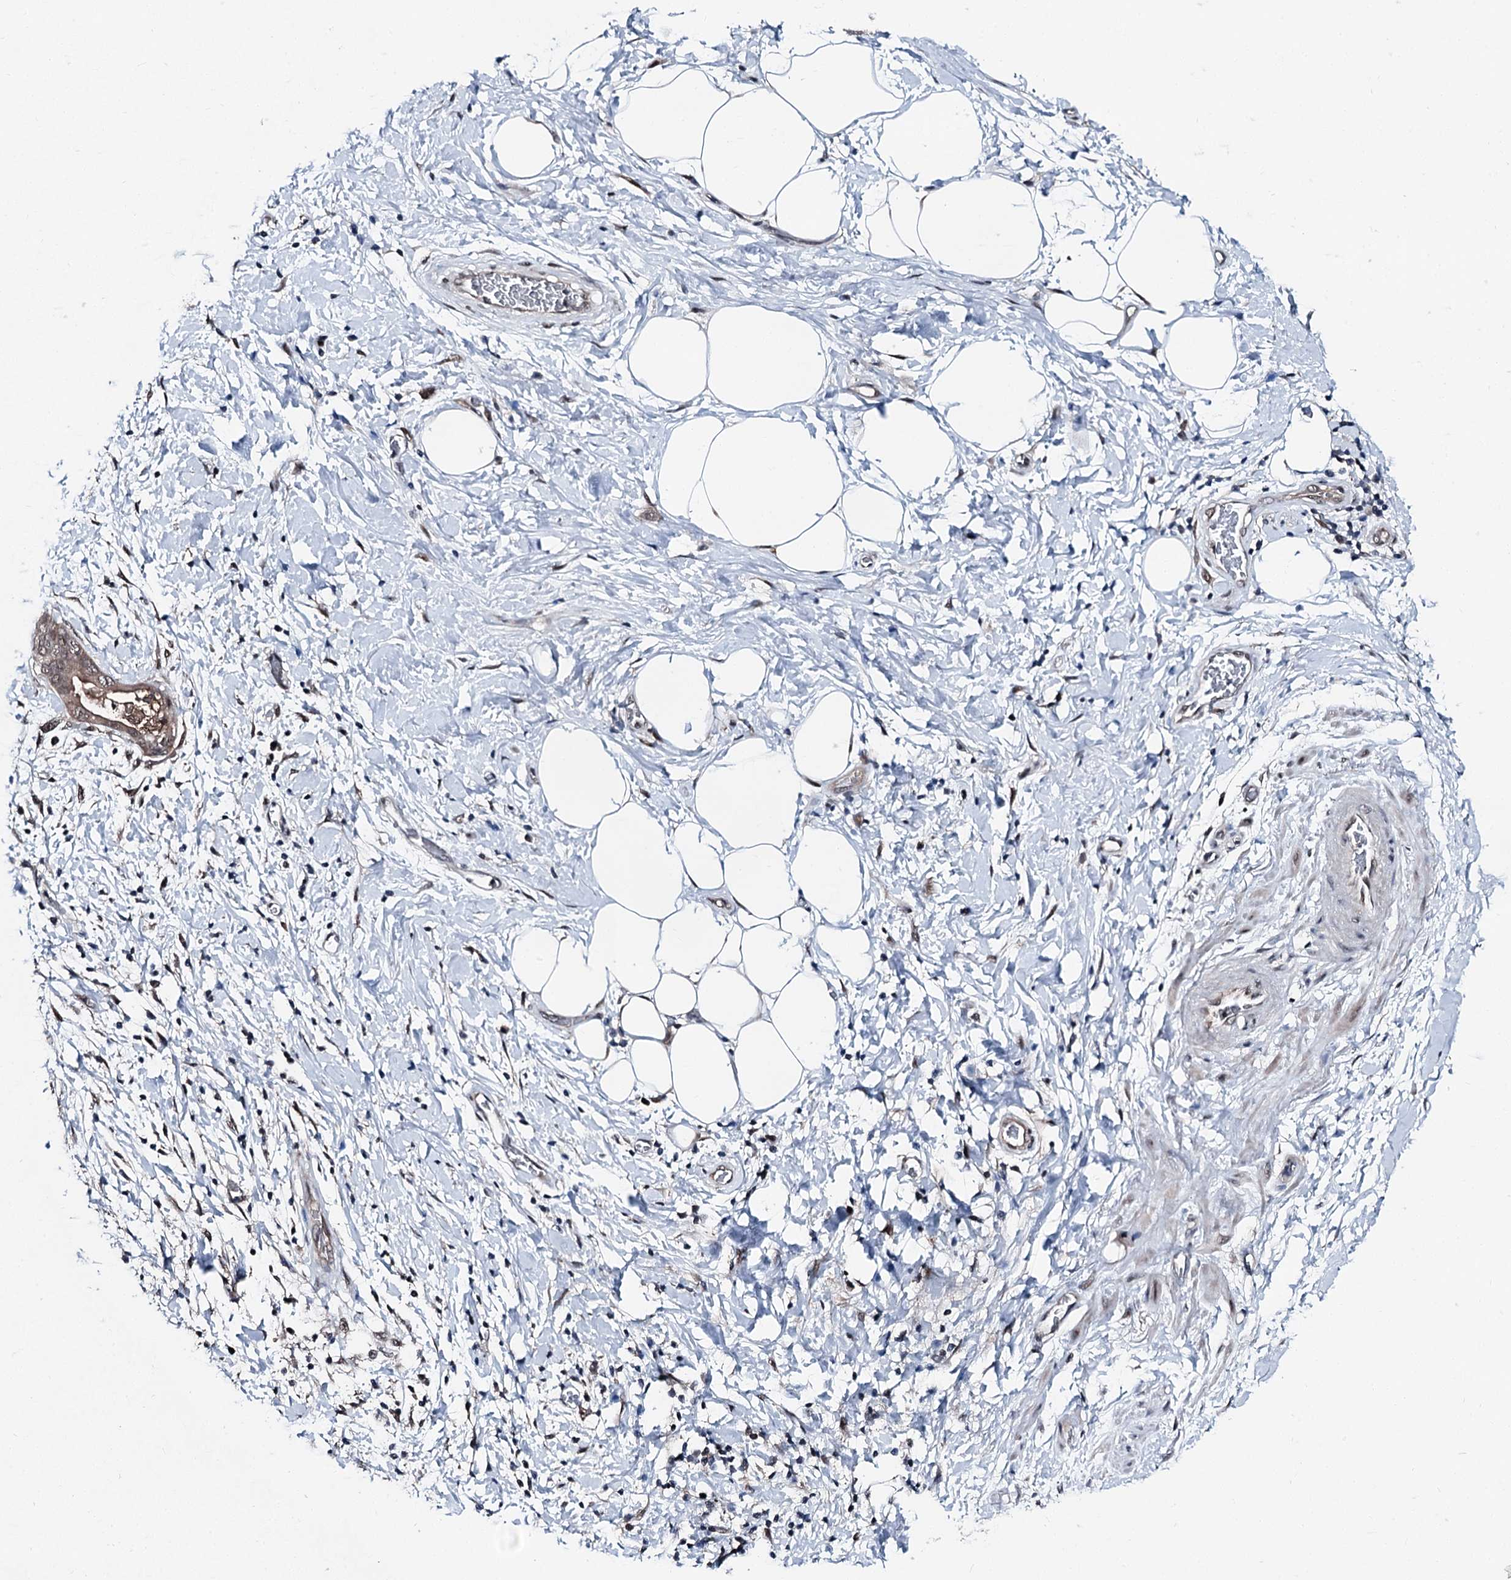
{"staining": {"intensity": "weak", "quantity": ">75%", "location": "nuclear"}, "tissue": "adipose tissue", "cell_type": "Adipocytes", "image_type": "normal", "snomed": [{"axis": "morphology", "description": "Normal tissue, NOS"}, {"axis": "morphology", "description": "Adenocarcinoma, NOS"}, {"axis": "topography", "description": "Pancreas"}, {"axis": "topography", "description": "Peripheral nerve tissue"}], "caption": "Protein analysis of benign adipose tissue demonstrates weak nuclear positivity in approximately >75% of adipocytes. (Brightfield microscopy of DAB IHC at high magnification).", "gene": "PSMD13", "patient": {"sex": "male", "age": 59}}